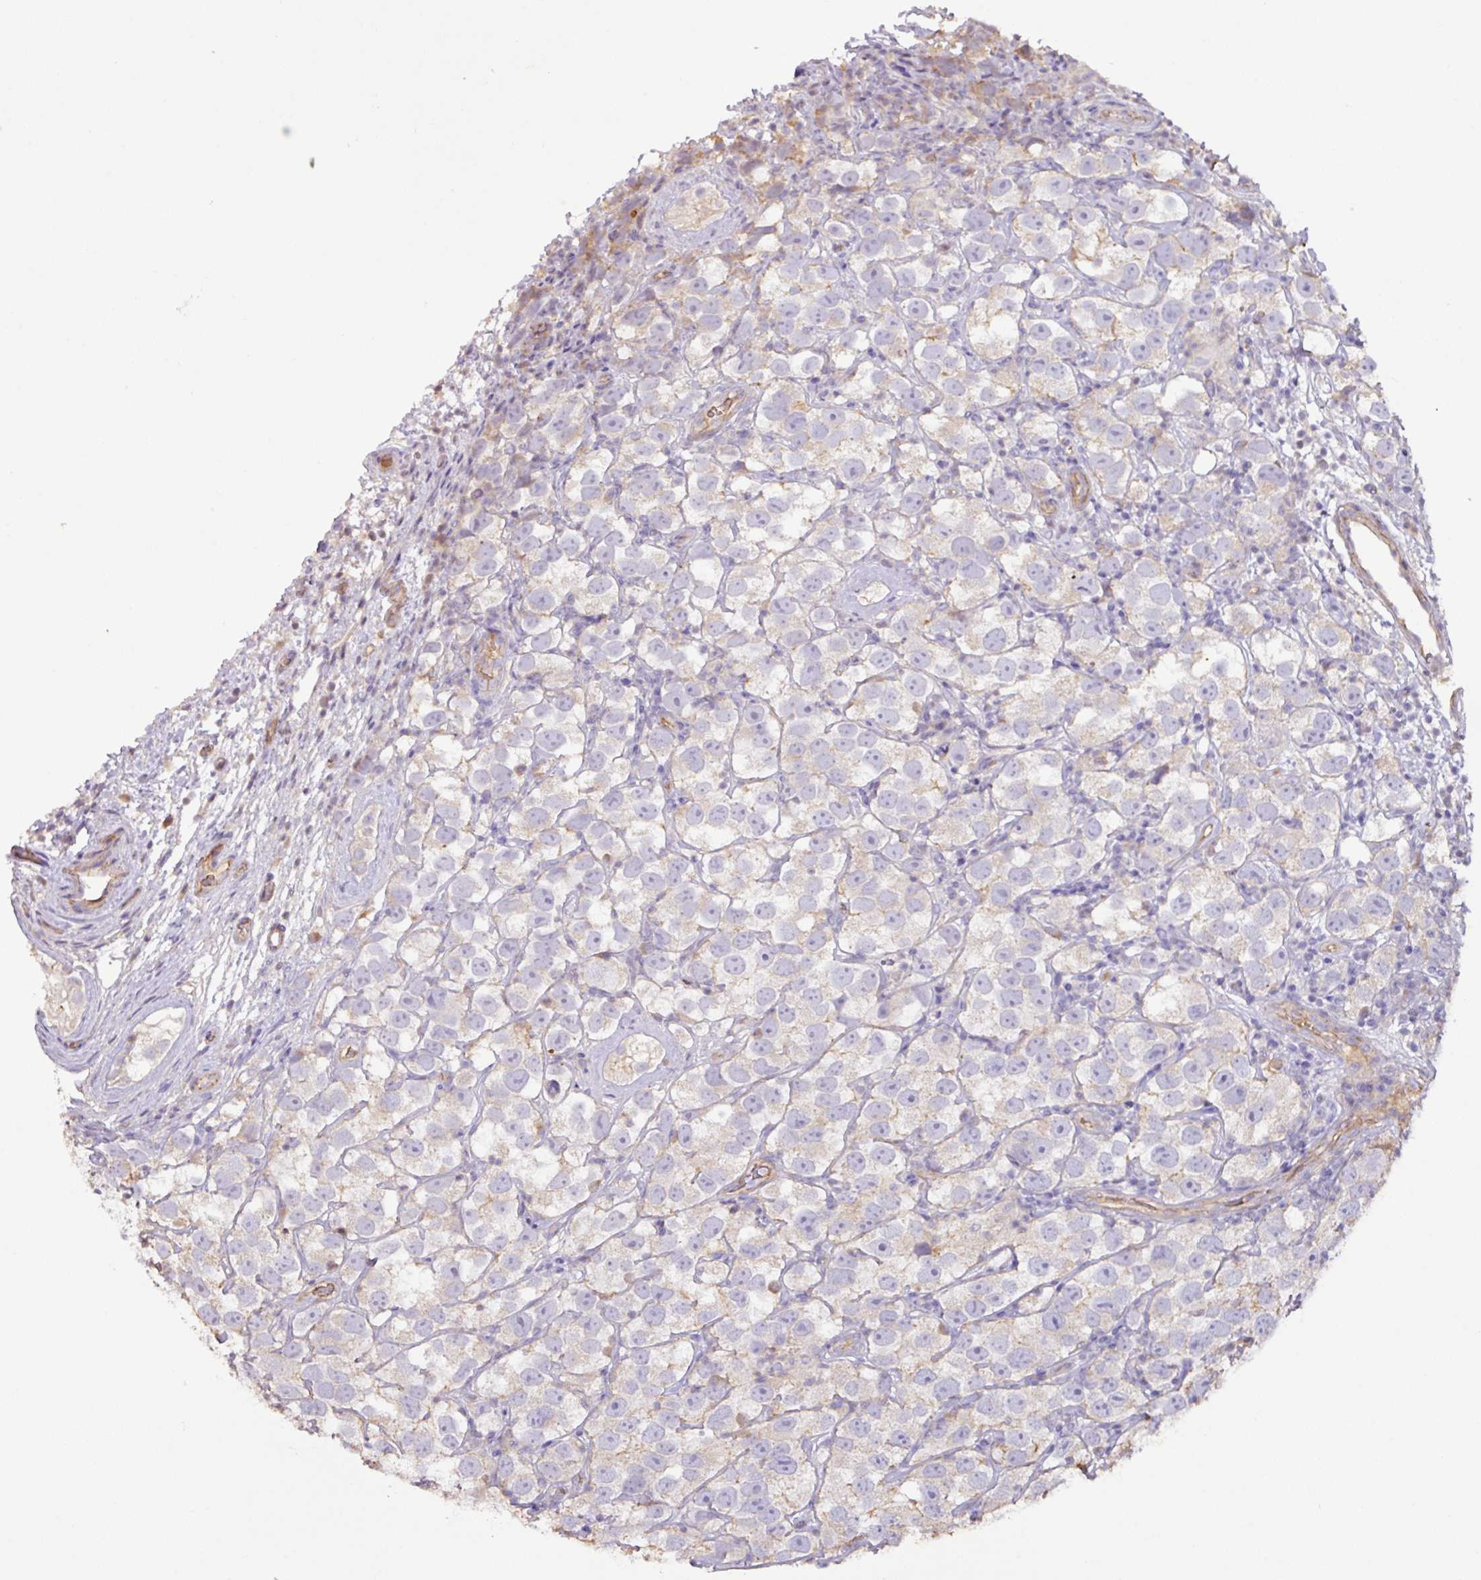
{"staining": {"intensity": "weak", "quantity": "<25%", "location": "cytoplasmic/membranous"}, "tissue": "testis cancer", "cell_type": "Tumor cells", "image_type": "cancer", "snomed": [{"axis": "morphology", "description": "Seminoma, NOS"}, {"axis": "topography", "description": "Testis"}], "caption": "The image displays no significant positivity in tumor cells of testis cancer.", "gene": "AGR3", "patient": {"sex": "male", "age": 26}}